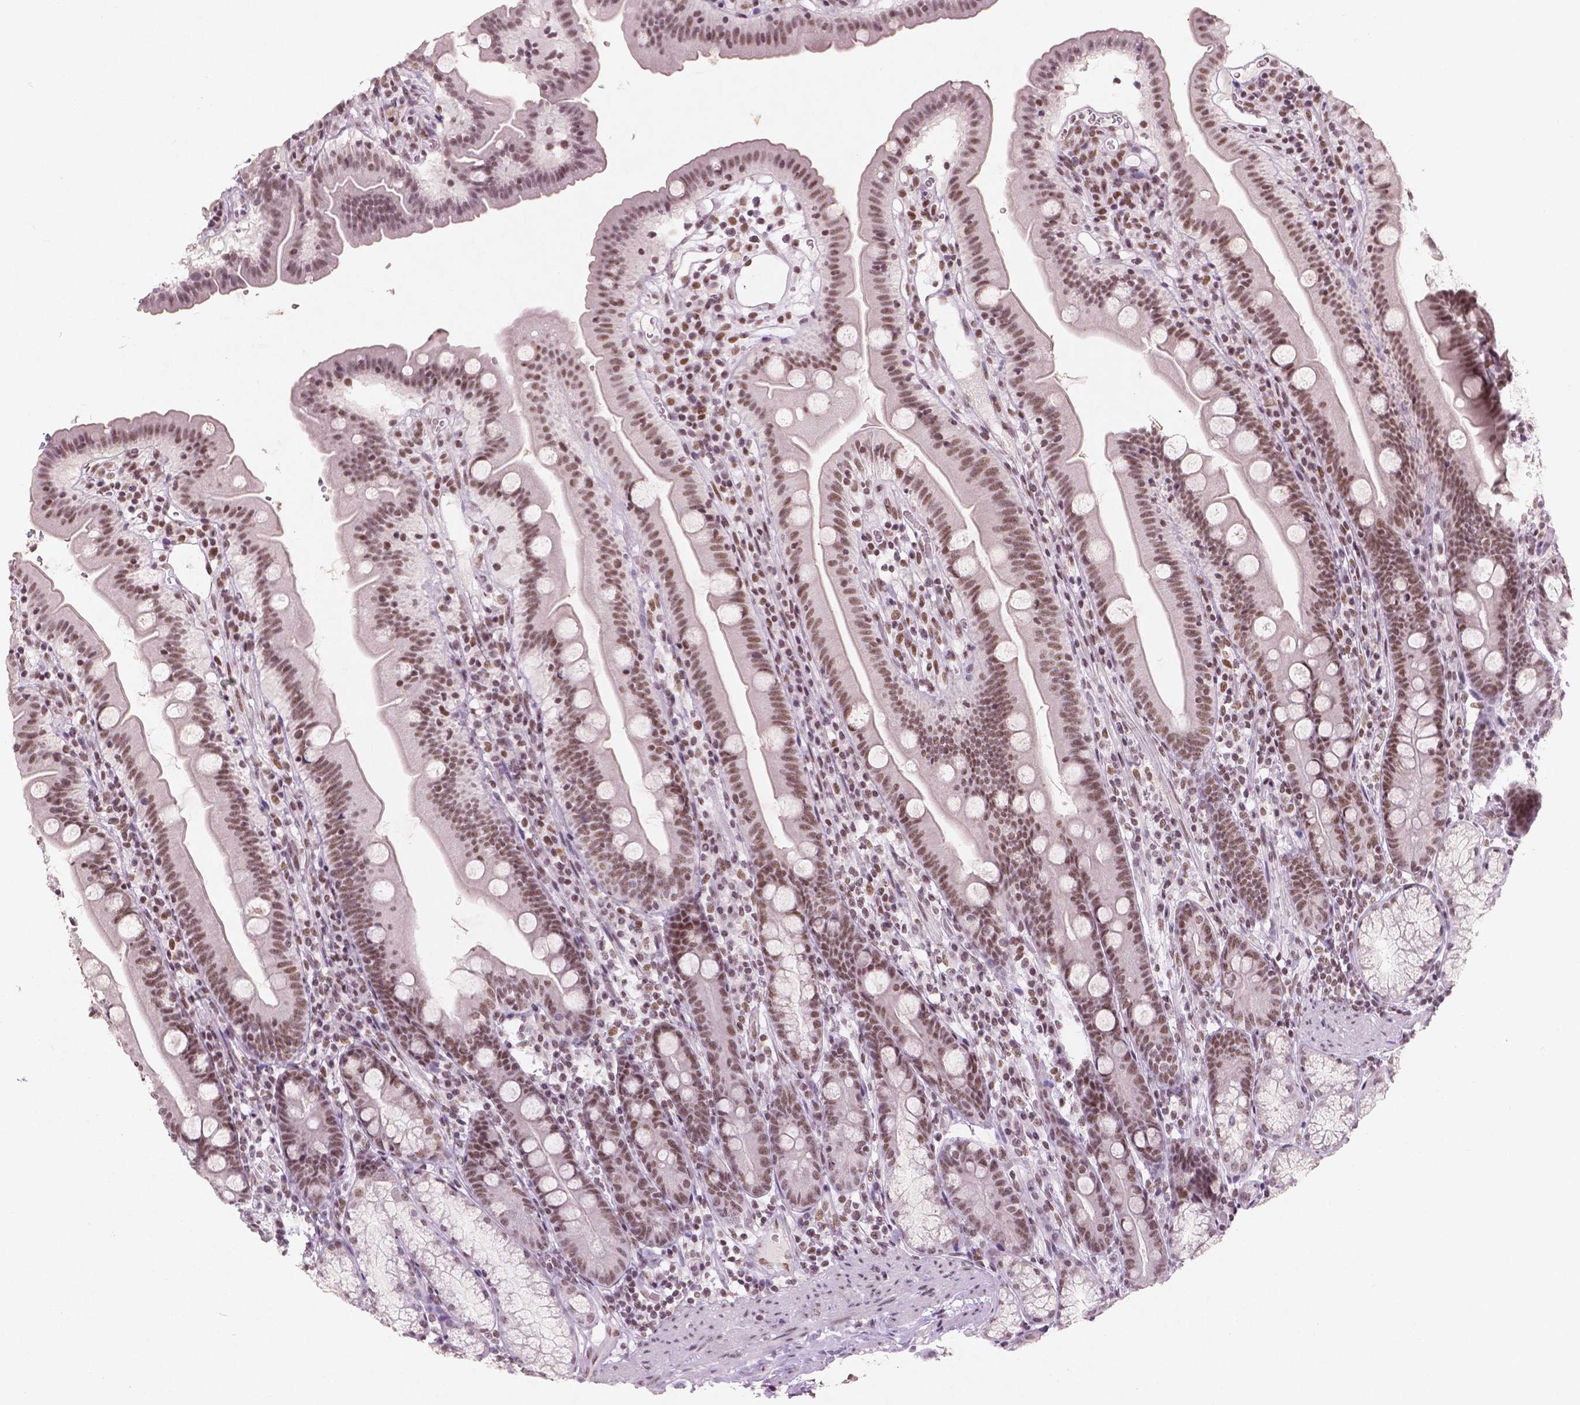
{"staining": {"intensity": "moderate", "quantity": ">75%", "location": "nuclear"}, "tissue": "duodenum", "cell_type": "Glandular cells", "image_type": "normal", "snomed": [{"axis": "morphology", "description": "Normal tissue, NOS"}, {"axis": "topography", "description": "Duodenum"}], "caption": "Immunohistochemistry (DAB) staining of normal duodenum displays moderate nuclear protein positivity in approximately >75% of glandular cells. (DAB (3,3'-diaminobenzidine) IHC with brightfield microscopy, high magnification).", "gene": "BRD4", "patient": {"sex": "female", "age": 67}}